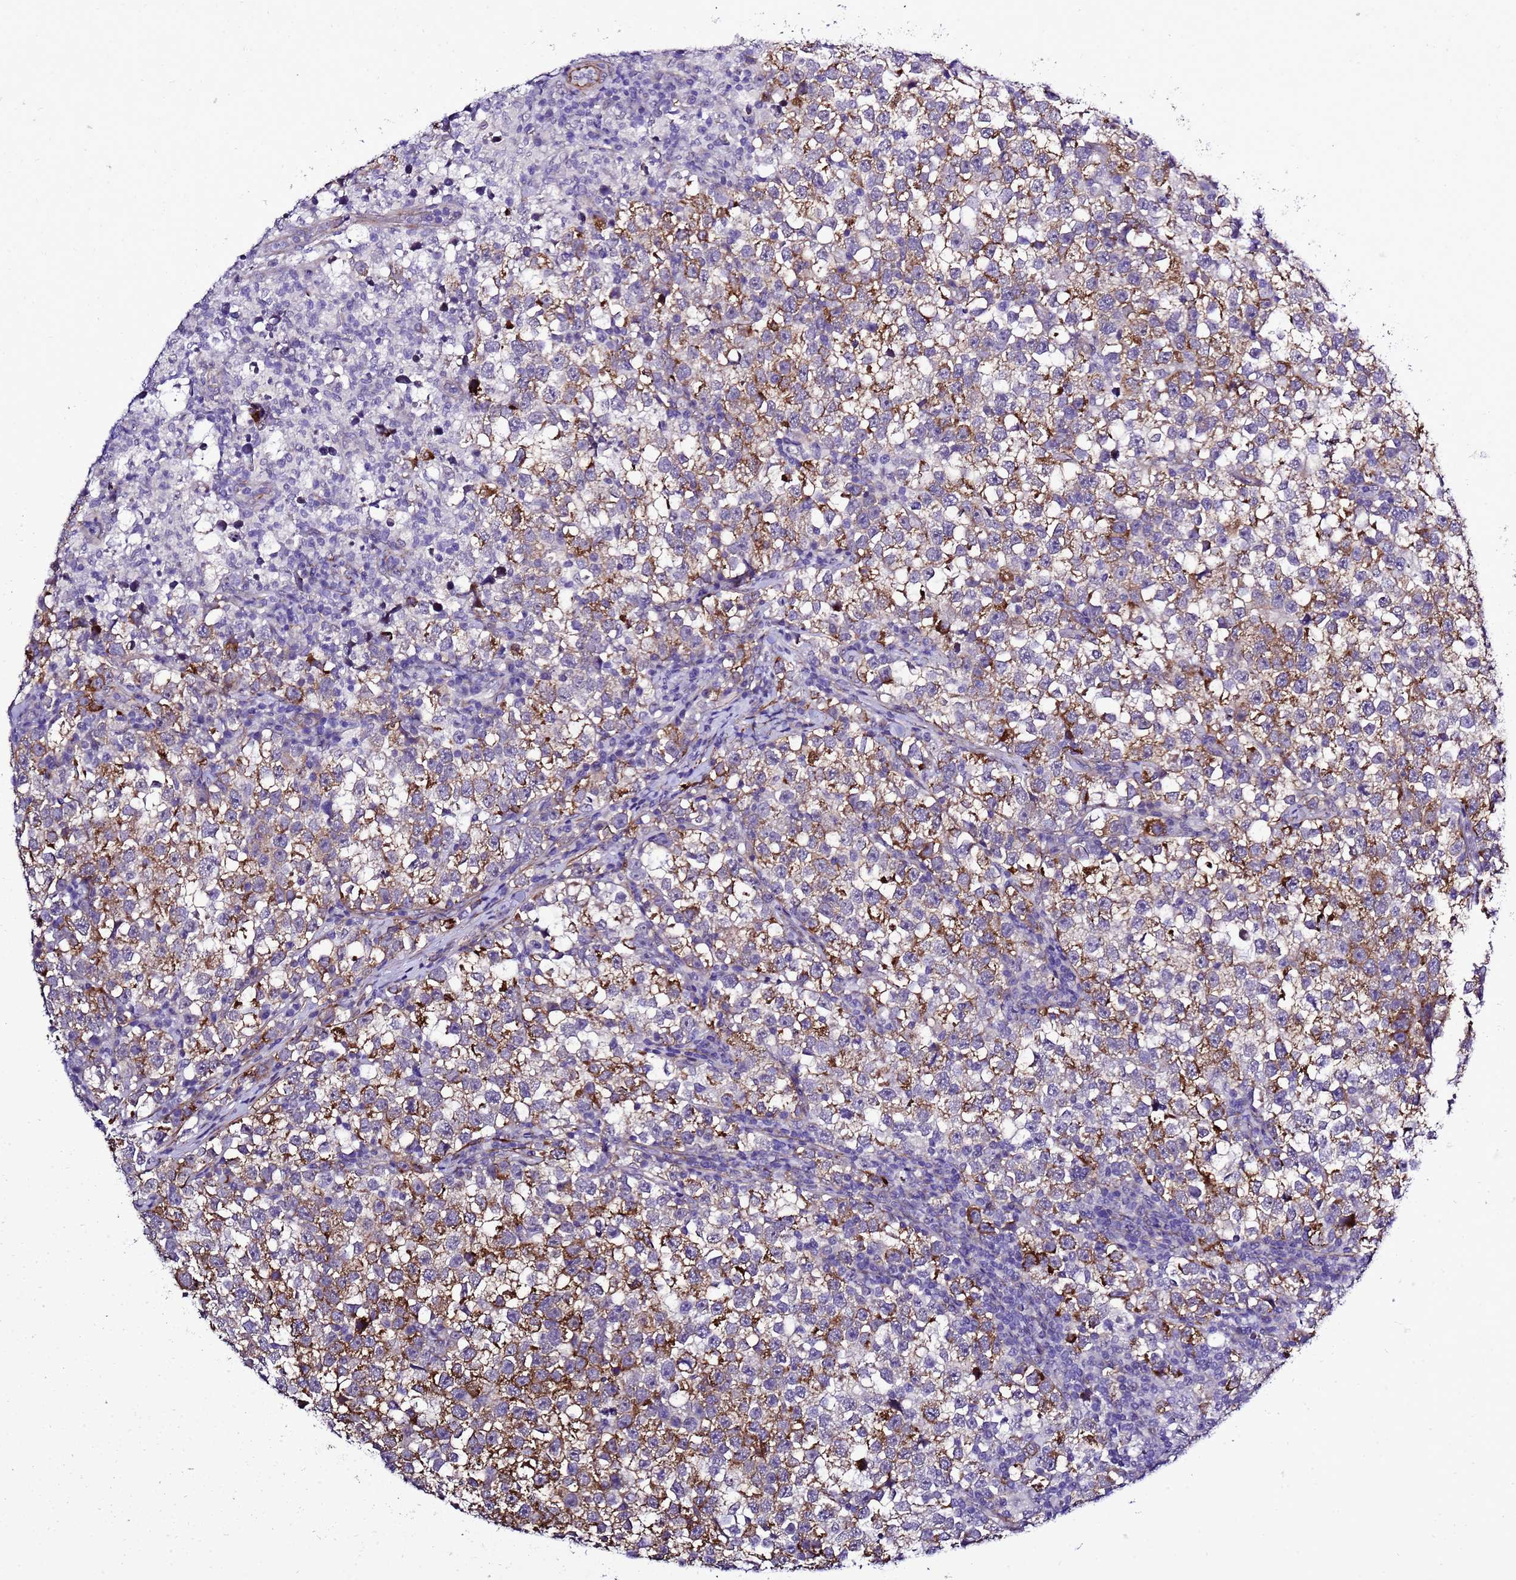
{"staining": {"intensity": "moderate", "quantity": "25%-75%", "location": "cytoplasmic/membranous"}, "tissue": "testis cancer", "cell_type": "Tumor cells", "image_type": "cancer", "snomed": [{"axis": "morphology", "description": "Normal tissue, NOS"}, {"axis": "morphology", "description": "Seminoma, NOS"}, {"axis": "topography", "description": "Testis"}], "caption": "Approximately 25%-75% of tumor cells in human seminoma (testis) display moderate cytoplasmic/membranous protein positivity as visualized by brown immunohistochemical staining.", "gene": "GZF1", "patient": {"sex": "male", "age": 43}}